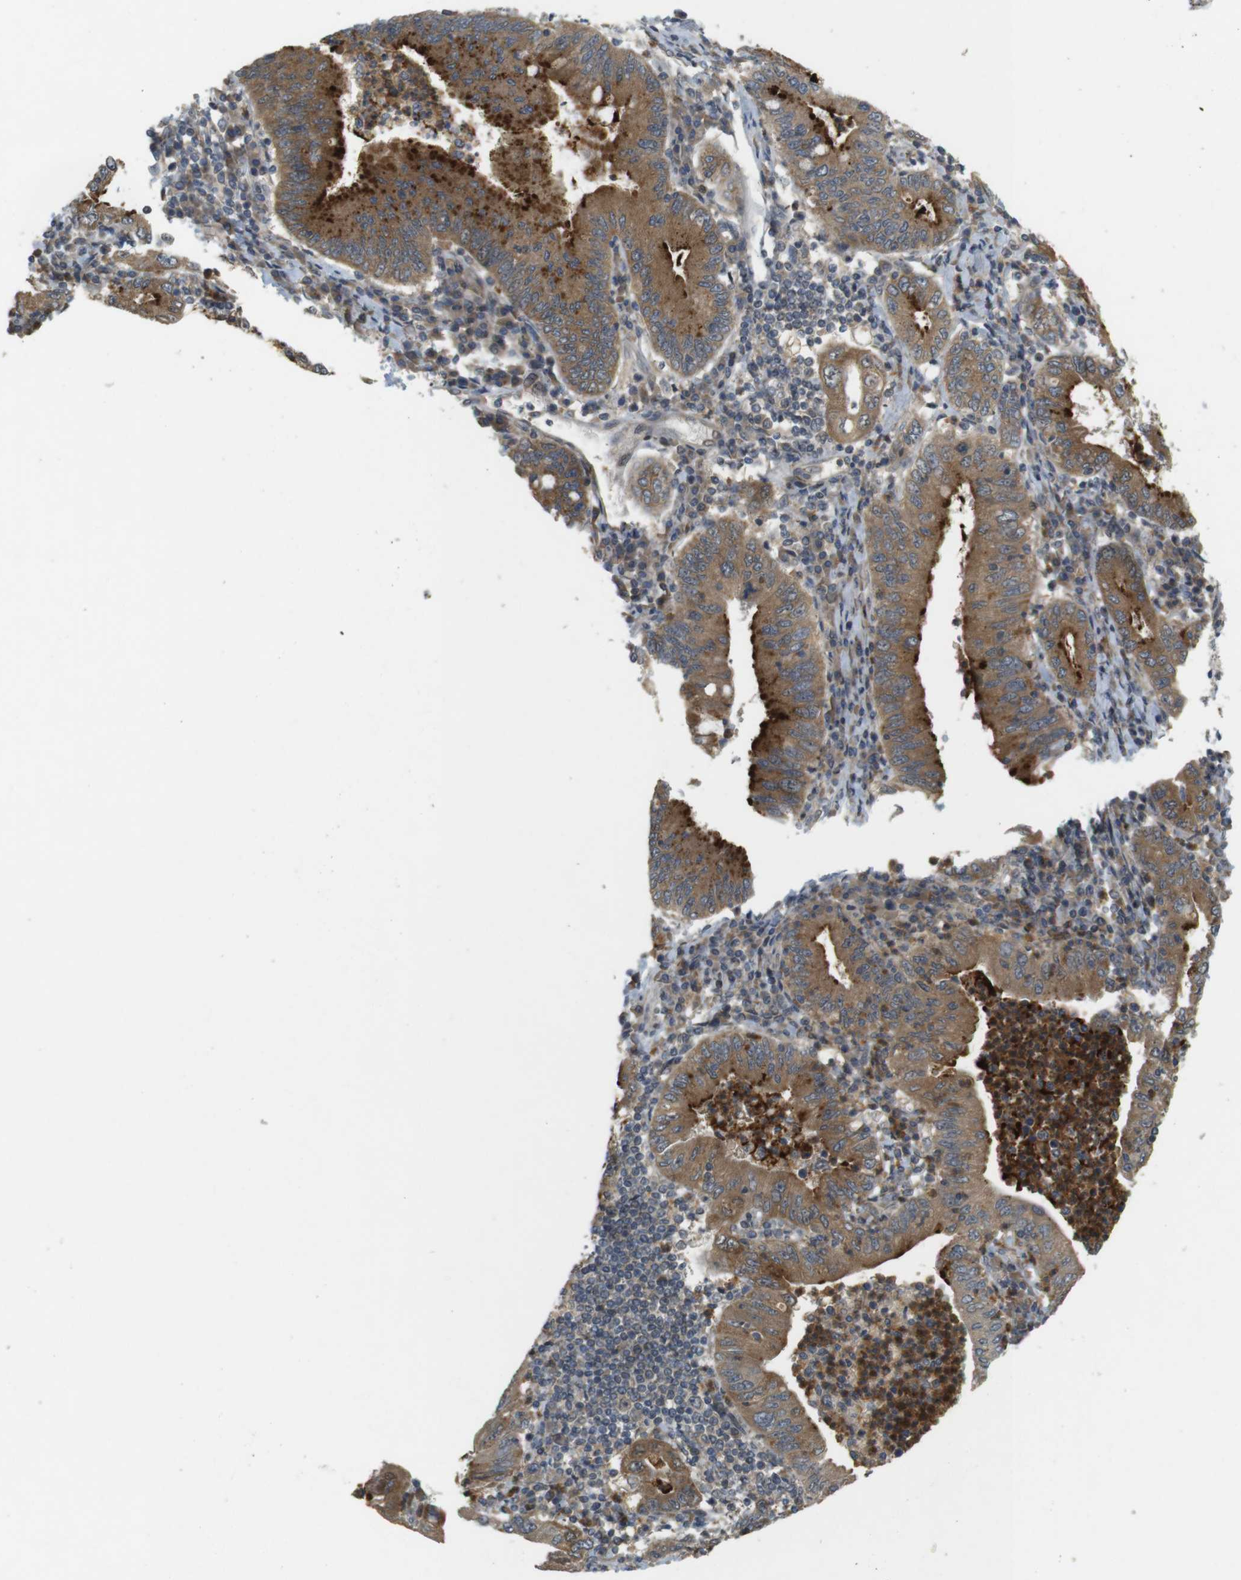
{"staining": {"intensity": "moderate", "quantity": ">75%", "location": "cytoplasmic/membranous"}, "tissue": "stomach cancer", "cell_type": "Tumor cells", "image_type": "cancer", "snomed": [{"axis": "morphology", "description": "Normal tissue, NOS"}, {"axis": "morphology", "description": "Adenocarcinoma, NOS"}, {"axis": "topography", "description": "Esophagus"}, {"axis": "topography", "description": "Stomach, upper"}, {"axis": "topography", "description": "Peripheral nerve tissue"}], "caption": "Stomach cancer stained for a protein demonstrates moderate cytoplasmic/membranous positivity in tumor cells.", "gene": "TMX3", "patient": {"sex": "male", "age": 62}}